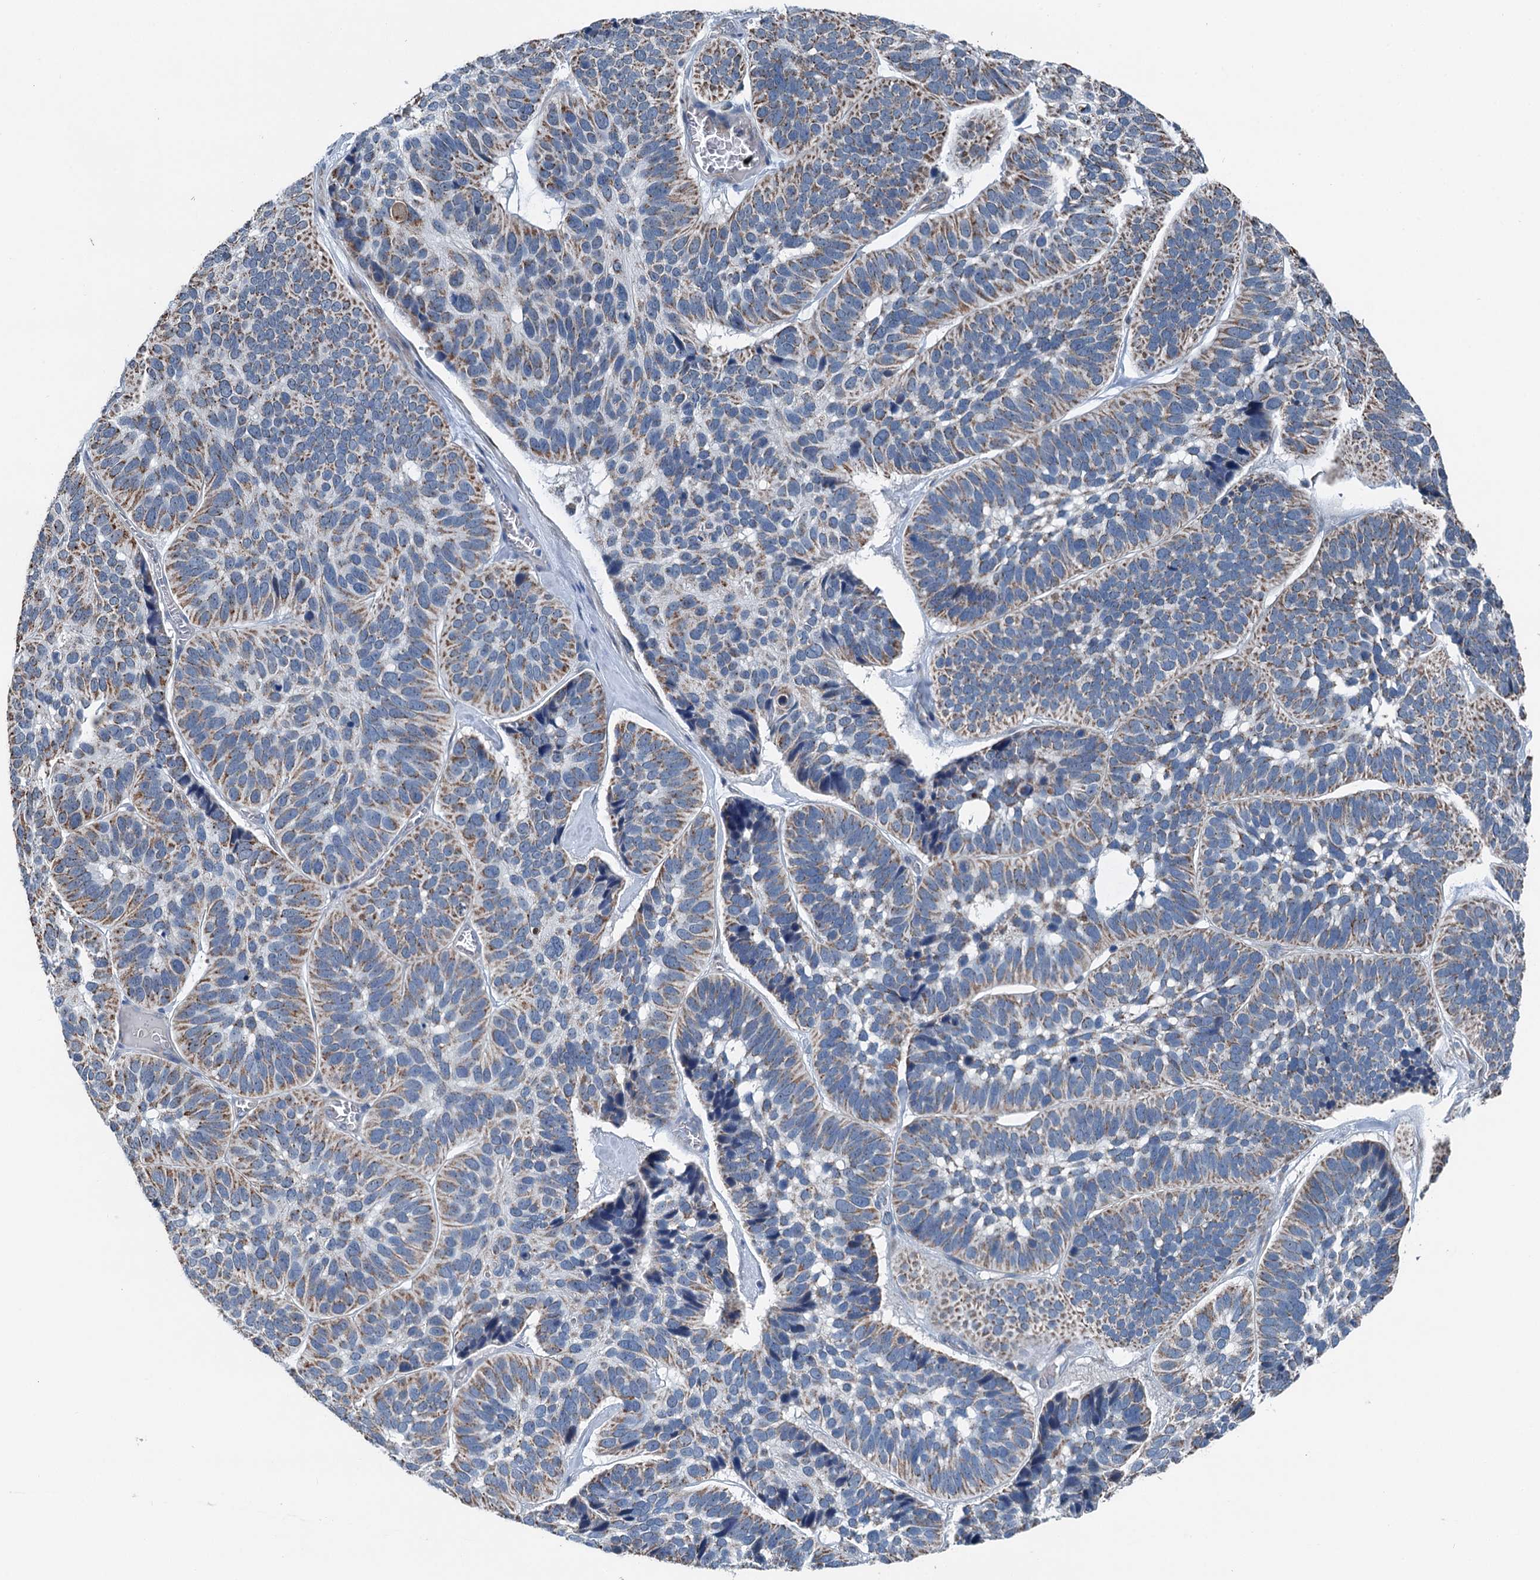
{"staining": {"intensity": "moderate", "quantity": ">75%", "location": "cytoplasmic/membranous"}, "tissue": "skin cancer", "cell_type": "Tumor cells", "image_type": "cancer", "snomed": [{"axis": "morphology", "description": "Basal cell carcinoma"}, {"axis": "topography", "description": "Skin"}], "caption": "IHC of skin cancer (basal cell carcinoma) exhibits medium levels of moderate cytoplasmic/membranous staining in about >75% of tumor cells.", "gene": "TRPT1", "patient": {"sex": "male", "age": 62}}